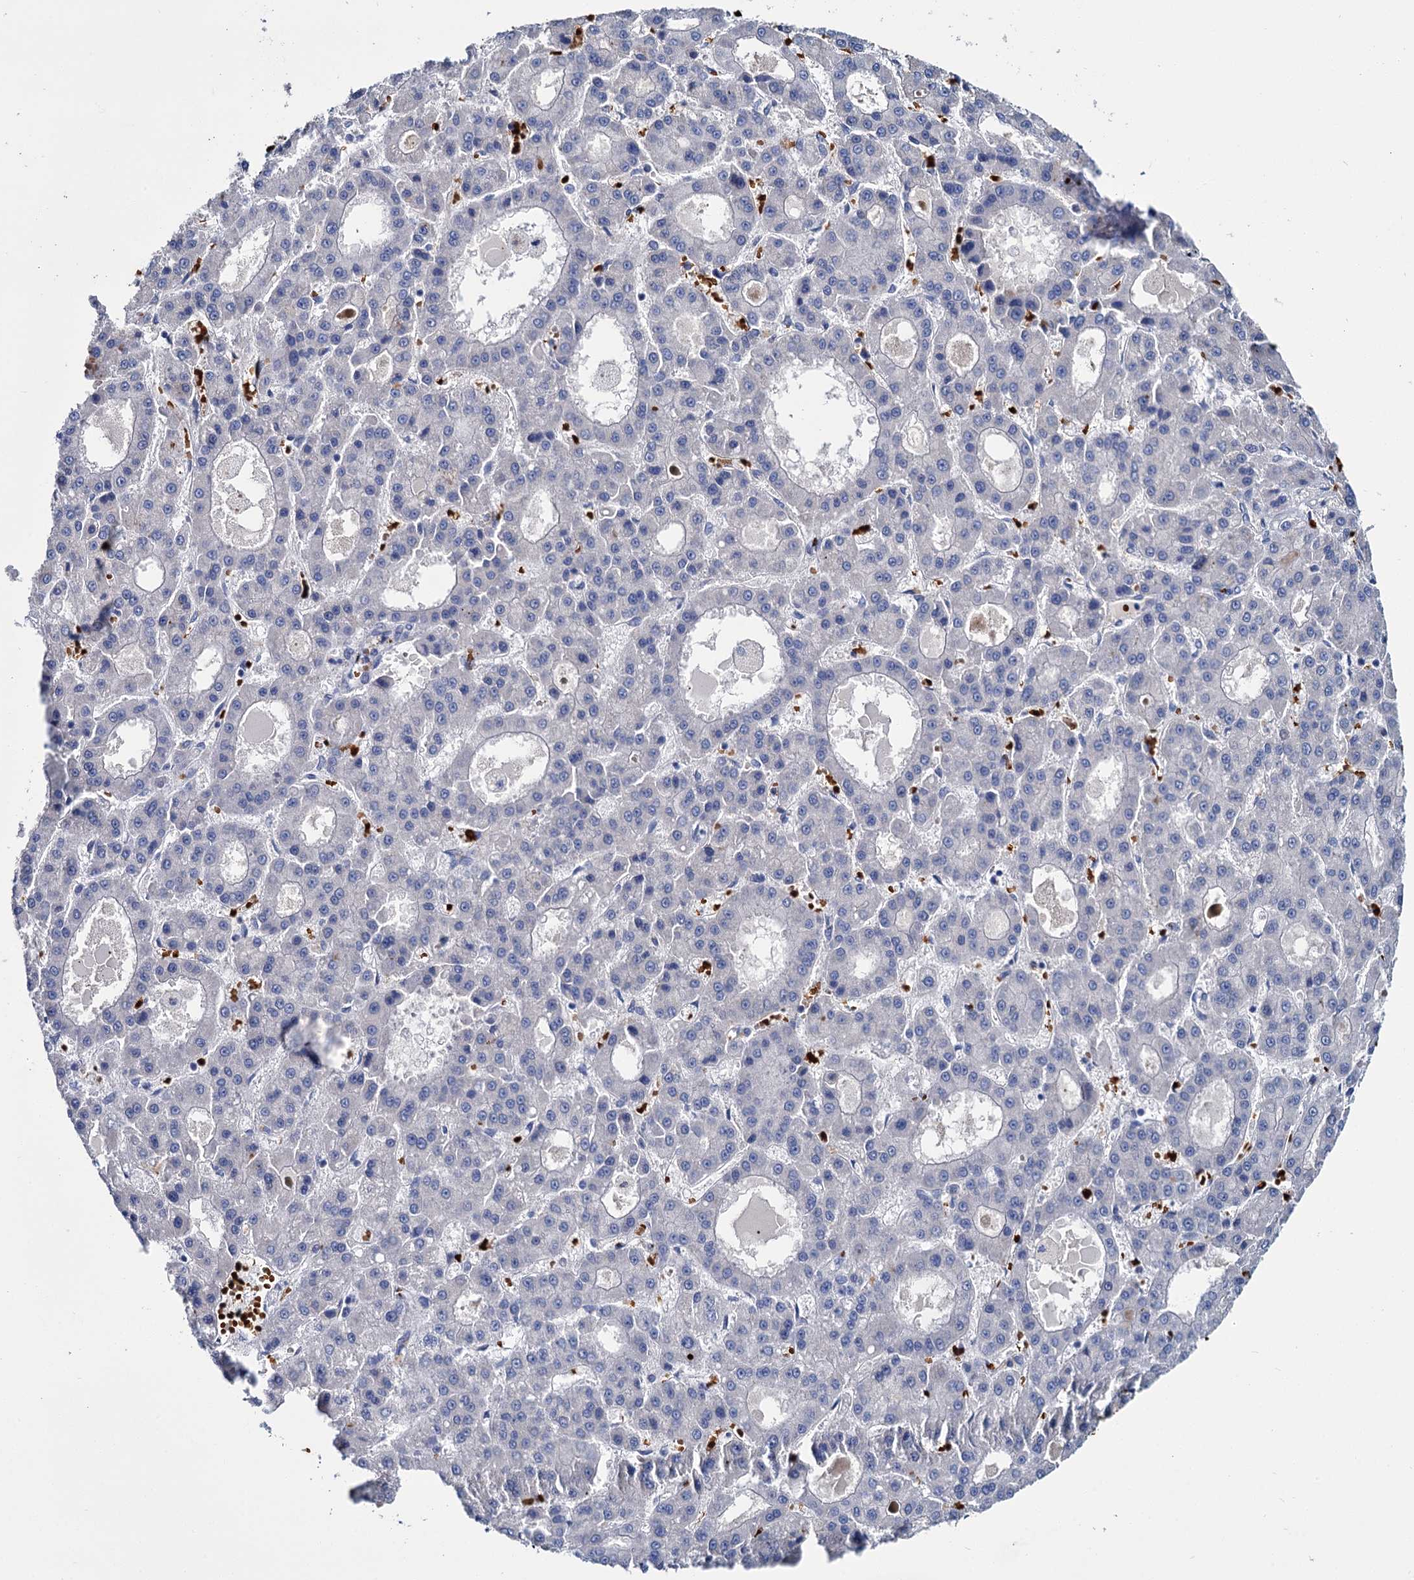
{"staining": {"intensity": "negative", "quantity": "none", "location": "none"}, "tissue": "liver cancer", "cell_type": "Tumor cells", "image_type": "cancer", "snomed": [{"axis": "morphology", "description": "Carcinoma, Hepatocellular, NOS"}, {"axis": "topography", "description": "Liver"}], "caption": "This photomicrograph is of hepatocellular carcinoma (liver) stained with immunohistochemistry (IHC) to label a protein in brown with the nuclei are counter-stained blue. There is no expression in tumor cells.", "gene": "ATG2A", "patient": {"sex": "male", "age": 70}}